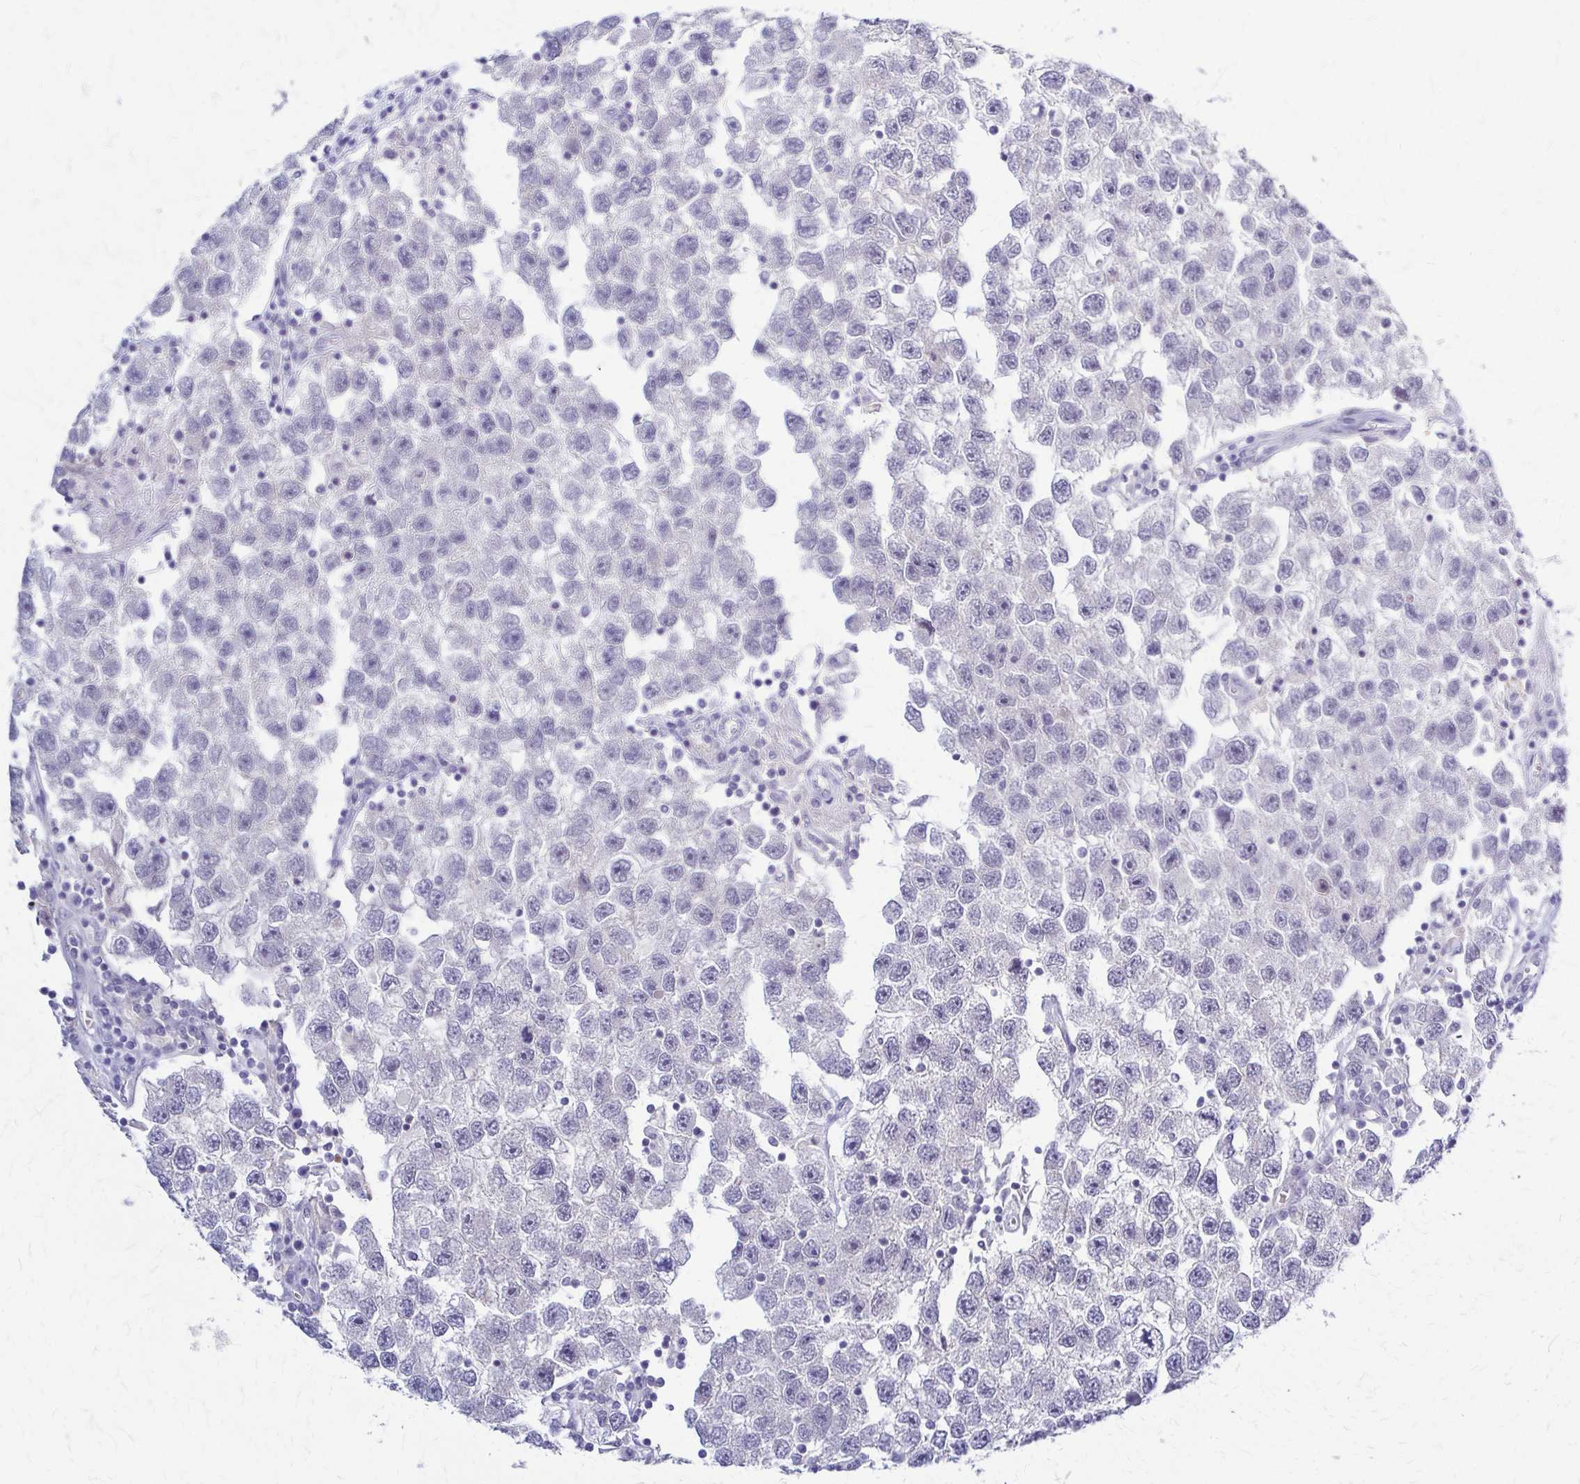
{"staining": {"intensity": "negative", "quantity": "none", "location": "none"}, "tissue": "testis cancer", "cell_type": "Tumor cells", "image_type": "cancer", "snomed": [{"axis": "morphology", "description": "Seminoma, NOS"}, {"axis": "topography", "description": "Testis"}], "caption": "DAB immunohistochemical staining of human testis seminoma displays no significant staining in tumor cells.", "gene": "RHOBTB2", "patient": {"sex": "male", "age": 26}}